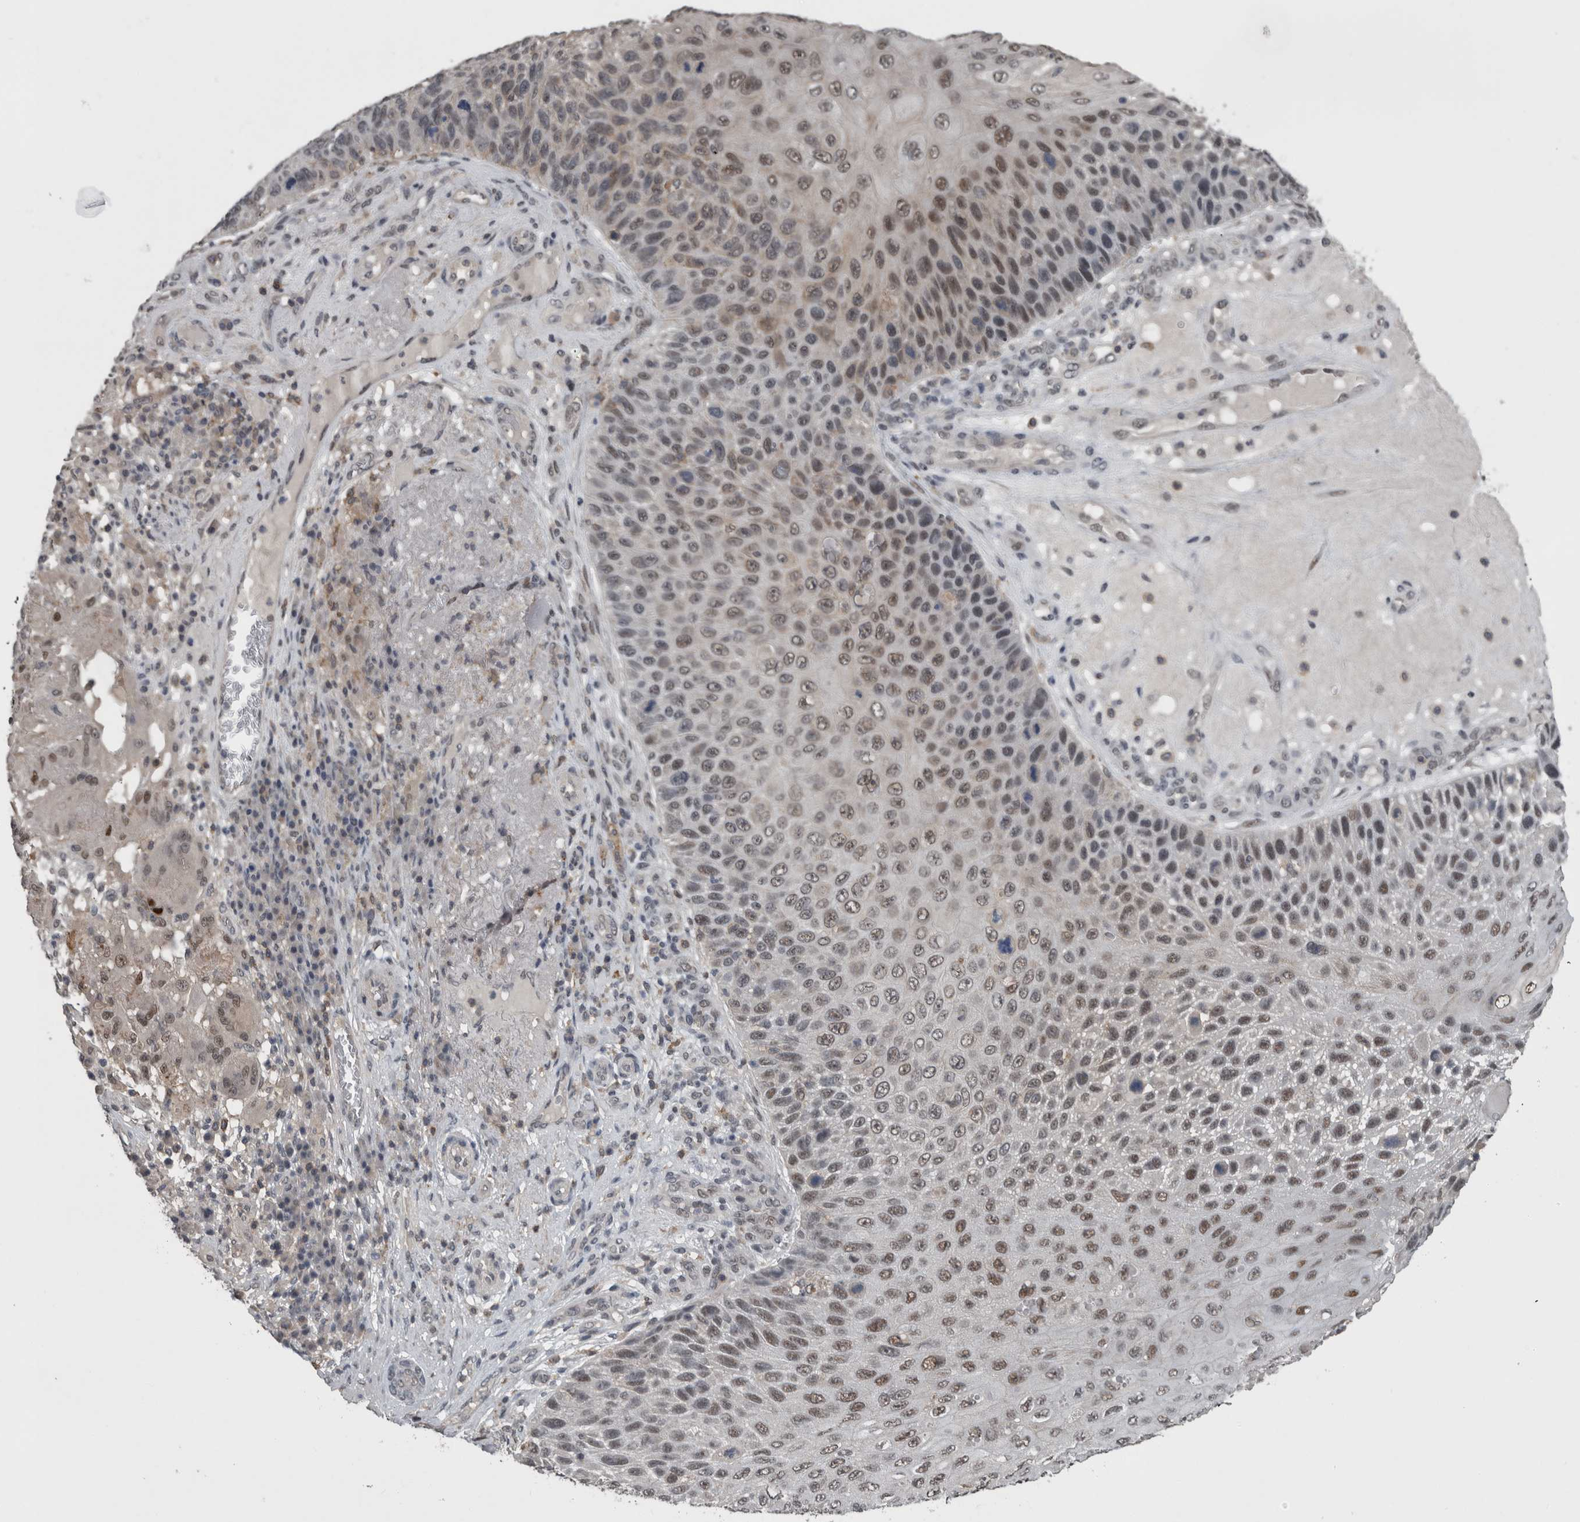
{"staining": {"intensity": "moderate", "quantity": "25%-75%", "location": "nuclear"}, "tissue": "skin cancer", "cell_type": "Tumor cells", "image_type": "cancer", "snomed": [{"axis": "morphology", "description": "Squamous cell carcinoma, NOS"}, {"axis": "topography", "description": "Skin"}], "caption": "A histopathology image of human skin cancer stained for a protein exhibits moderate nuclear brown staining in tumor cells.", "gene": "ZBTB21", "patient": {"sex": "female", "age": 88}}